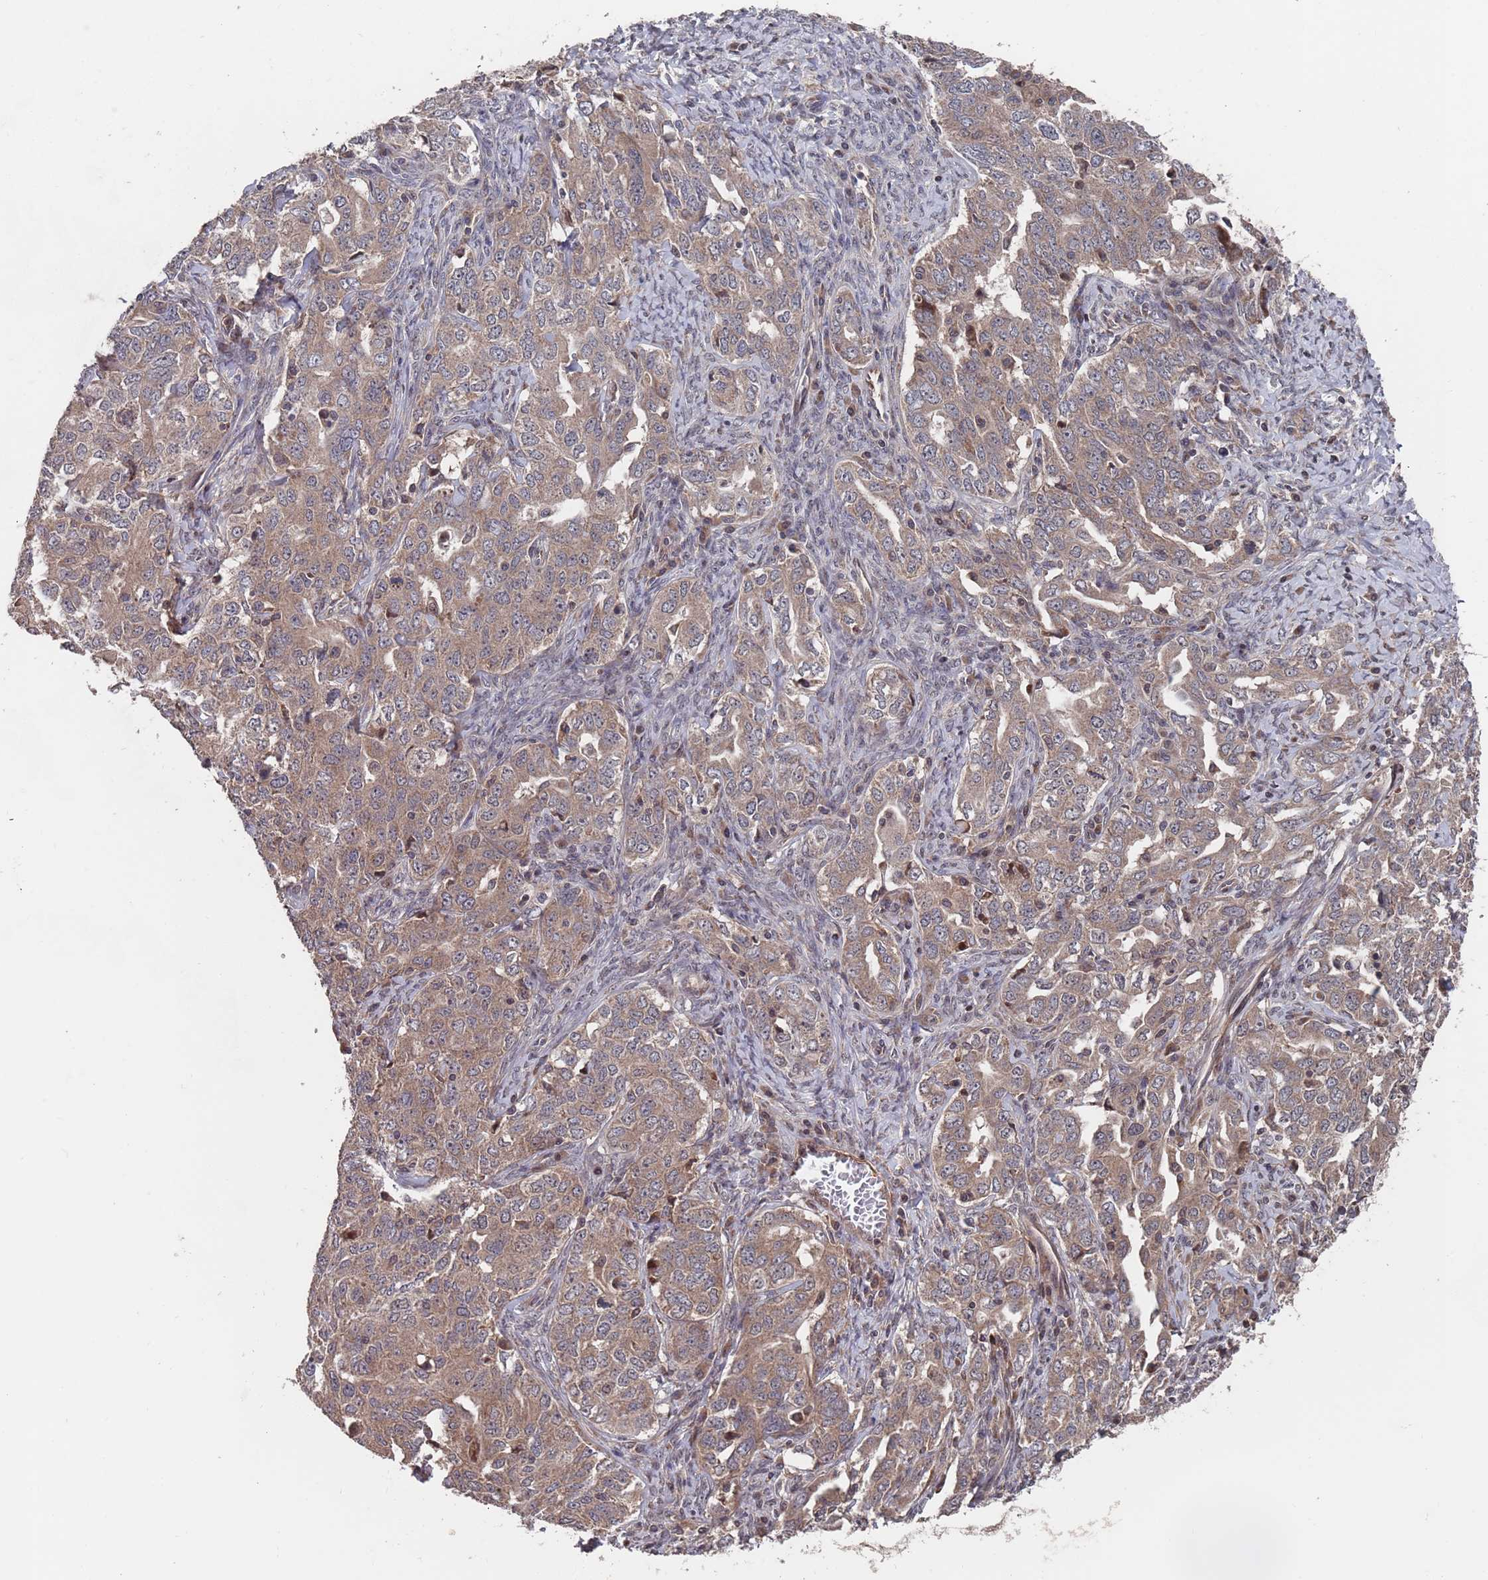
{"staining": {"intensity": "moderate", "quantity": ">75%", "location": "cytoplasmic/membranous"}, "tissue": "ovarian cancer", "cell_type": "Tumor cells", "image_type": "cancer", "snomed": [{"axis": "morphology", "description": "Carcinoma, endometroid"}, {"axis": "topography", "description": "Ovary"}], "caption": "A high-resolution micrograph shows immunohistochemistry (IHC) staining of ovarian cancer, which displays moderate cytoplasmic/membranous expression in about >75% of tumor cells.", "gene": "UNC45A", "patient": {"sex": "female", "age": 62}}